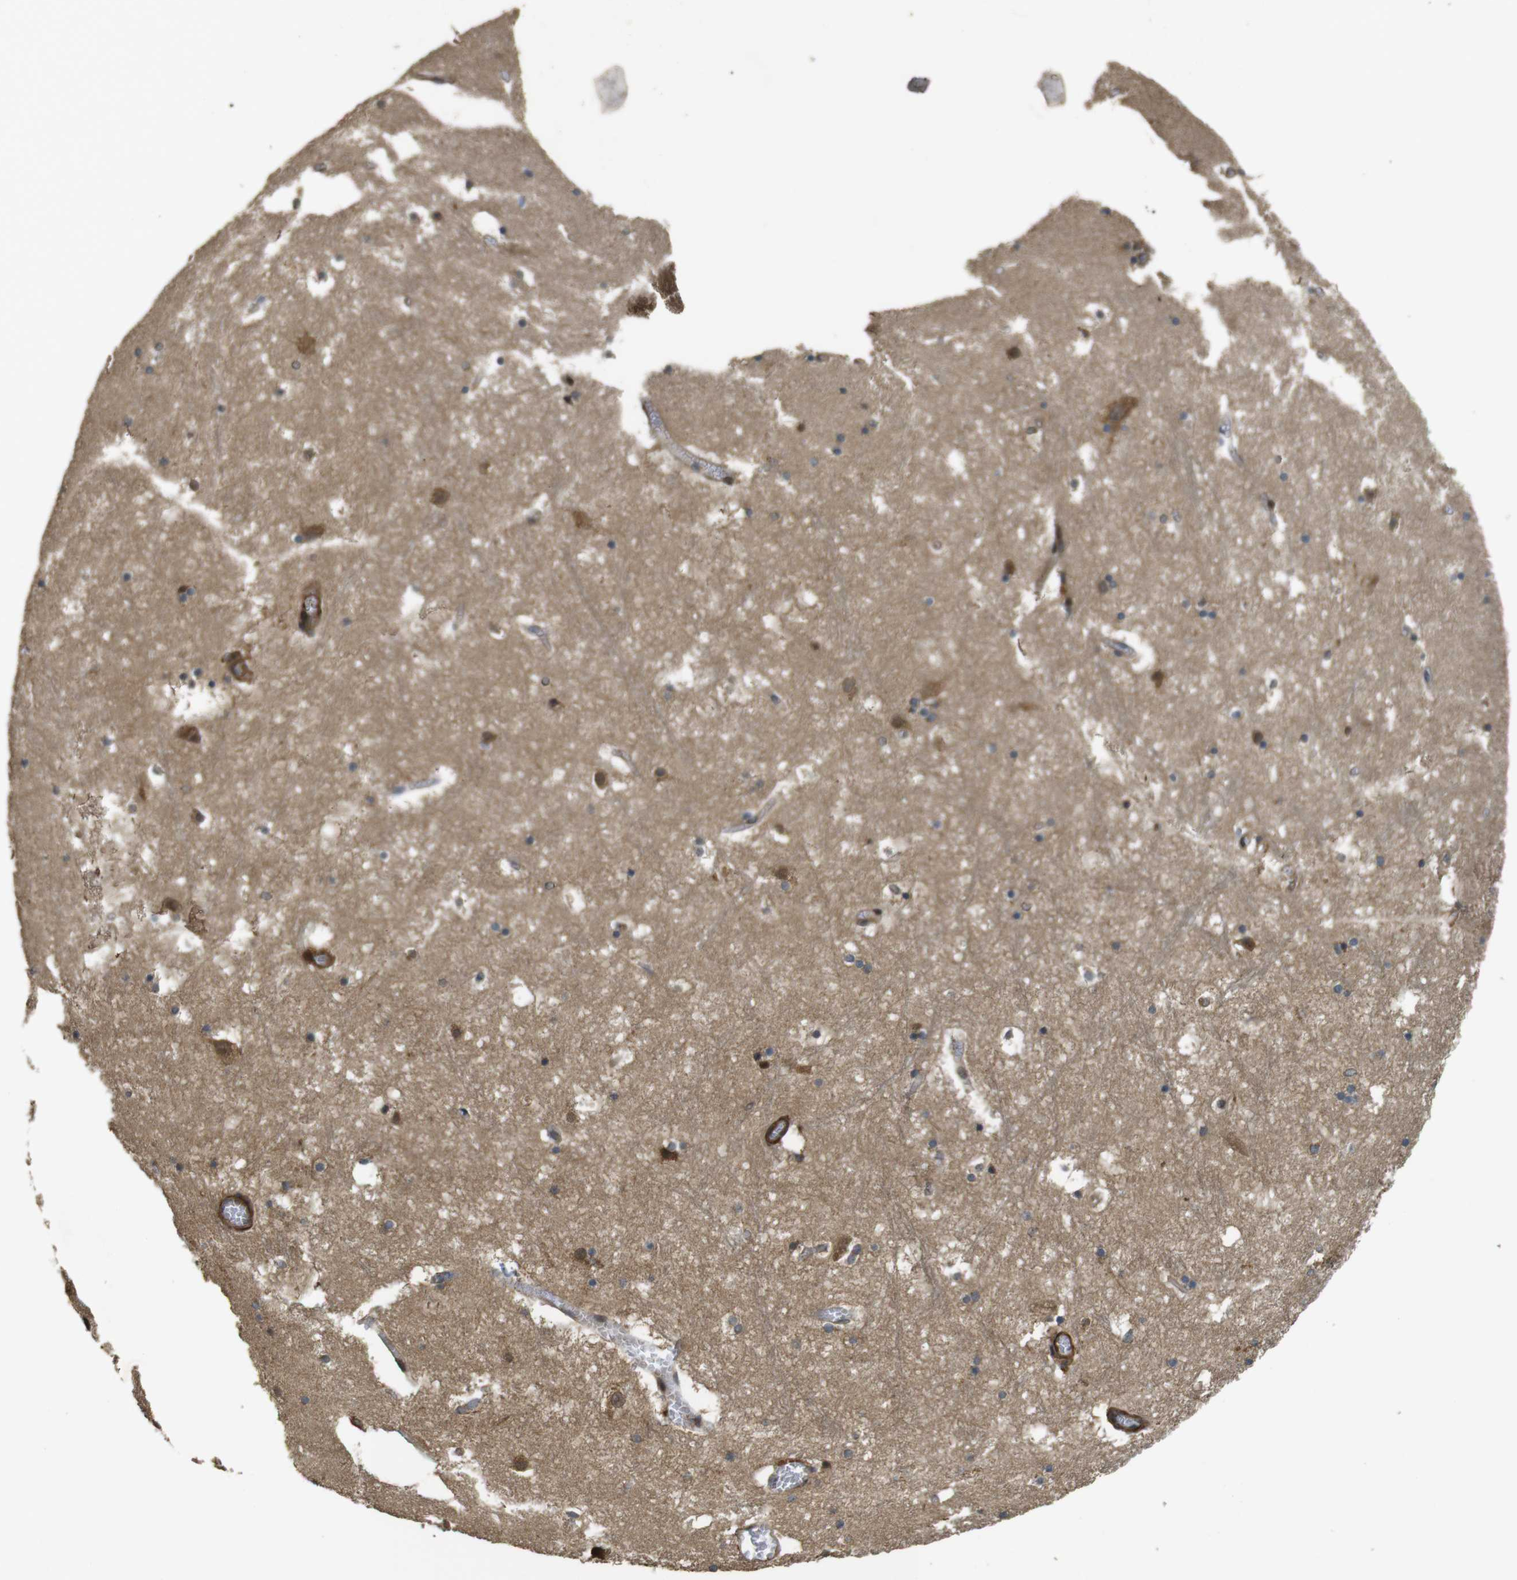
{"staining": {"intensity": "moderate", "quantity": "25%-75%", "location": "cytoplasmic/membranous,nuclear"}, "tissue": "hippocampus", "cell_type": "Glial cells", "image_type": "normal", "snomed": [{"axis": "morphology", "description": "Normal tissue, NOS"}, {"axis": "topography", "description": "Hippocampus"}], "caption": "Protein staining of benign hippocampus shows moderate cytoplasmic/membranous,nuclear positivity in approximately 25%-75% of glial cells. (Stains: DAB in brown, nuclei in blue, Microscopy: brightfield microscopy at high magnification).", "gene": "BNIP3", "patient": {"sex": "male", "age": 45}}